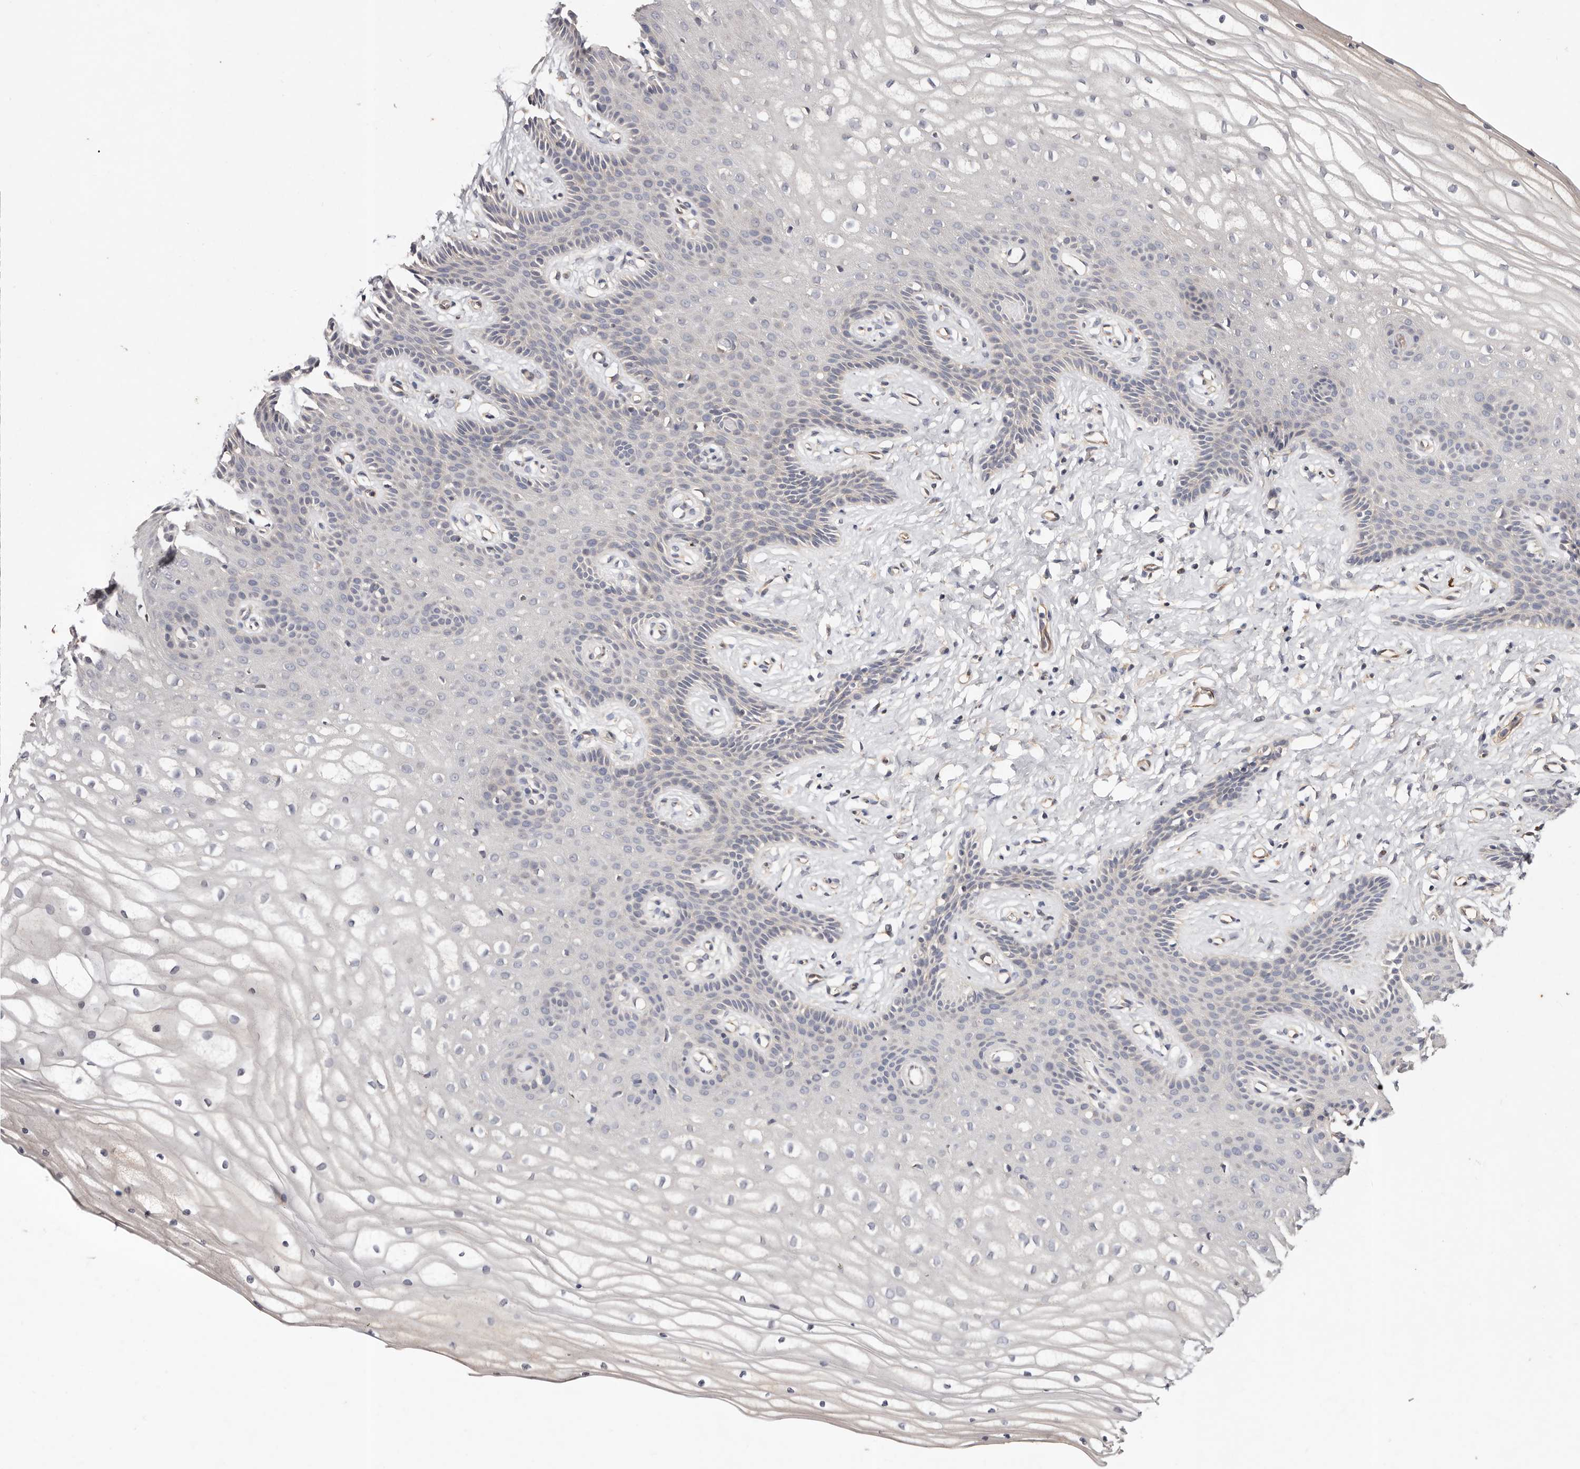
{"staining": {"intensity": "negative", "quantity": "none", "location": "none"}, "tissue": "vagina", "cell_type": "Squamous epithelial cells", "image_type": "normal", "snomed": [{"axis": "morphology", "description": "Normal tissue, NOS"}, {"axis": "topography", "description": "Vagina"}, {"axis": "topography", "description": "Cervix"}], "caption": "This micrograph is of normal vagina stained with immunohistochemistry to label a protein in brown with the nuclei are counter-stained blue. There is no staining in squamous epithelial cells. Brightfield microscopy of immunohistochemistry stained with DAB (3,3'-diaminobenzidine) (brown) and hematoxylin (blue), captured at high magnification.", "gene": "THBS3", "patient": {"sex": "female", "age": 40}}